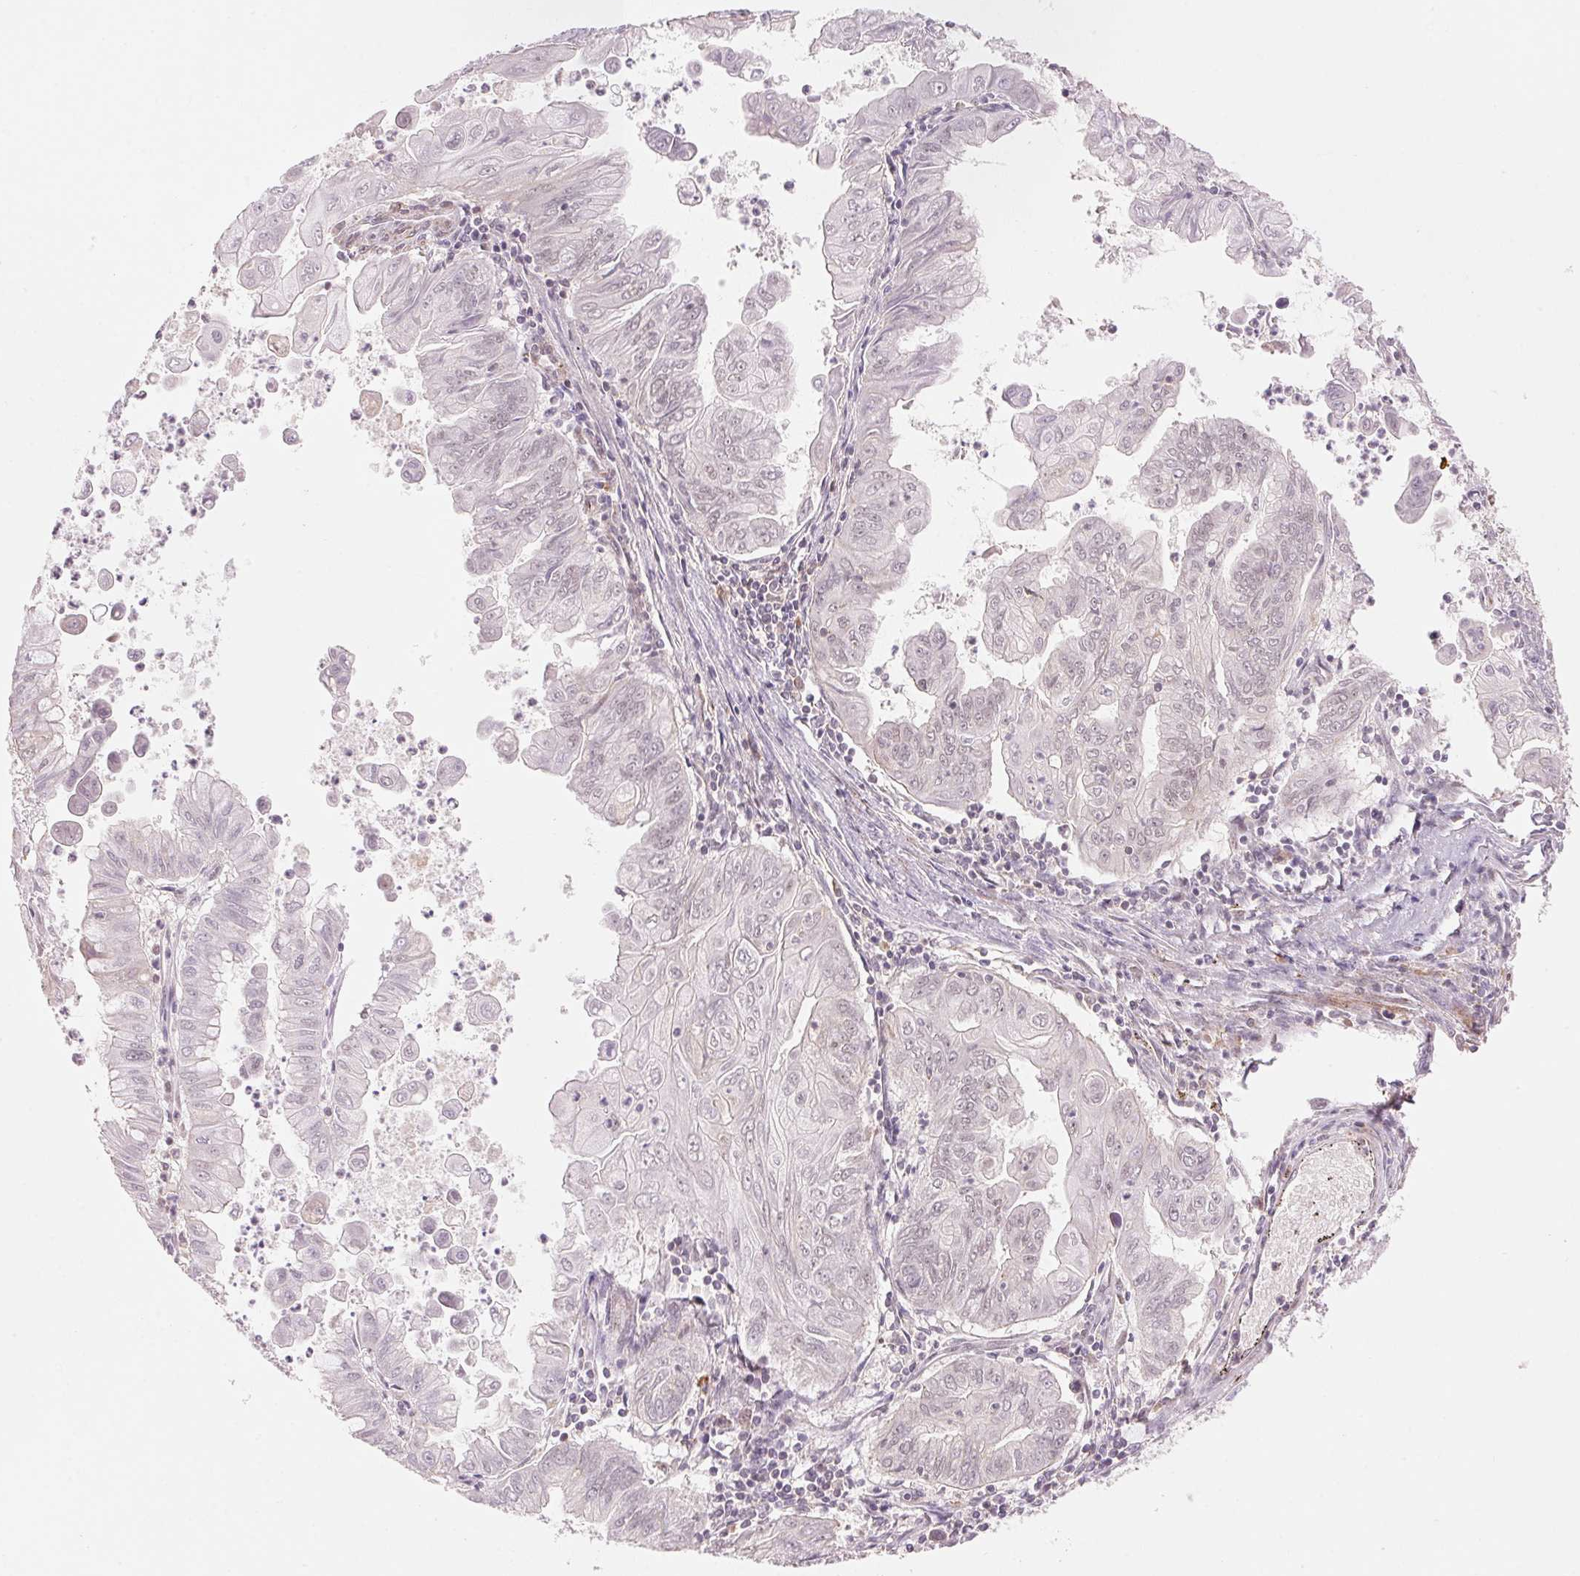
{"staining": {"intensity": "weak", "quantity": "<25%", "location": "nuclear"}, "tissue": "stomach cancer", "cell_type": "Tumor cells", "image_type": "cancer", "snomed": [{"axis": "morphology", "description": "Adenocarcinoma, NOS"}, {"axis": "topography", "description": "Stomach, upper"}], "caption": "This is an immunohistochemistry image of human adenocarcinoma (stomach). There is no positivity in tumor cells.", "gene": "HNRNPDL", "patient": {"sex": "male", "age": 80}}